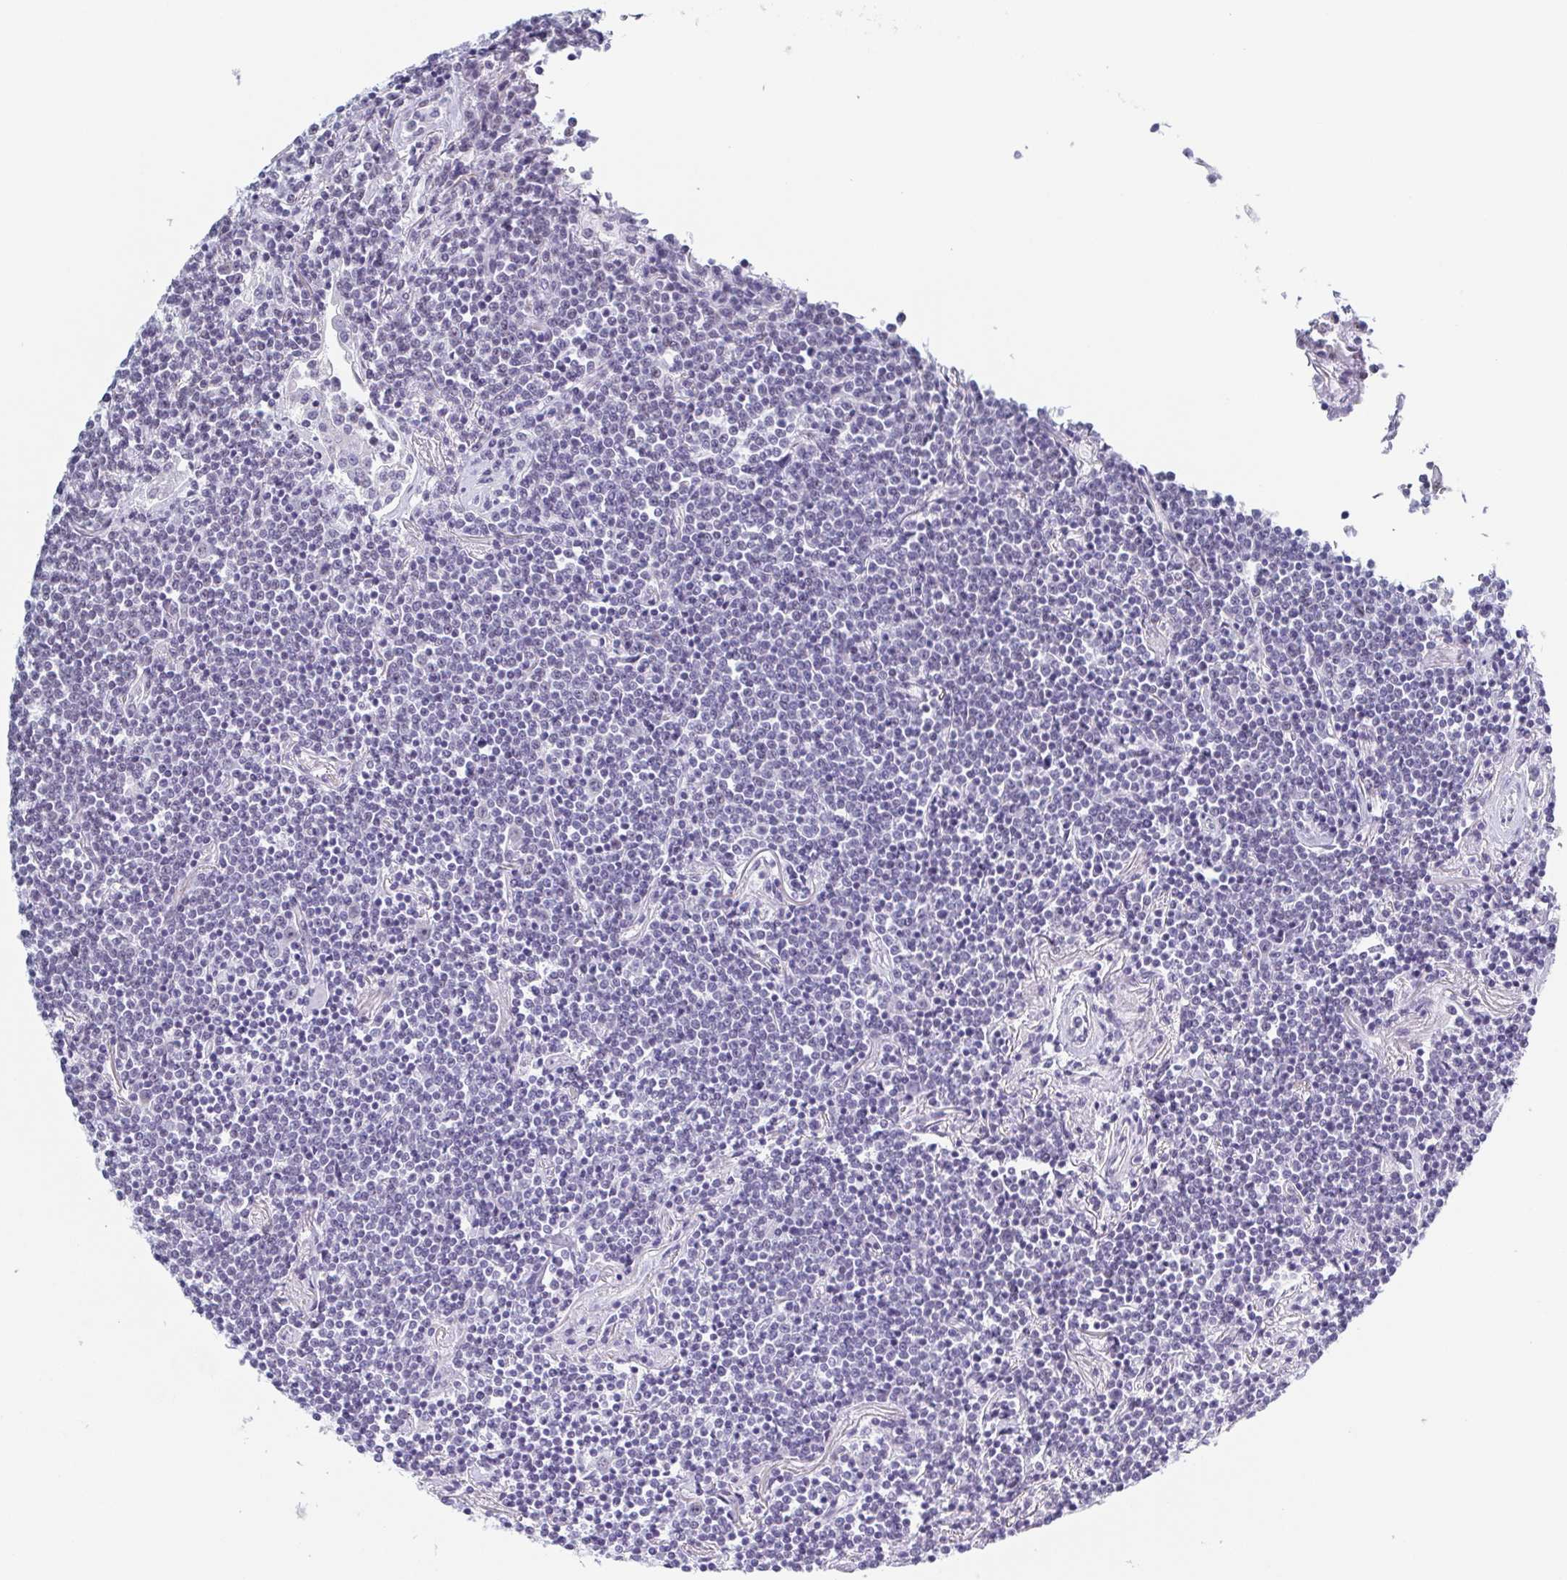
{"staining": {"intensity": "negative", "quantity": "none", "location": "none"}, "tissue": "lymphoma", "cell_type": "Tumor cells", "image_type": "cancer", "snomed": [{"axis": "morphology", "description": "Malignant lymphoma, non-Hodgkin's type, Low grade"}, {"axis": "topography", "description": "Lung"}], "caption": "The histopathology image displays no staining of tumor cells in lymphoma.", "gene": "TMEM92", "patient": {"sex": "female", "age": 71}}